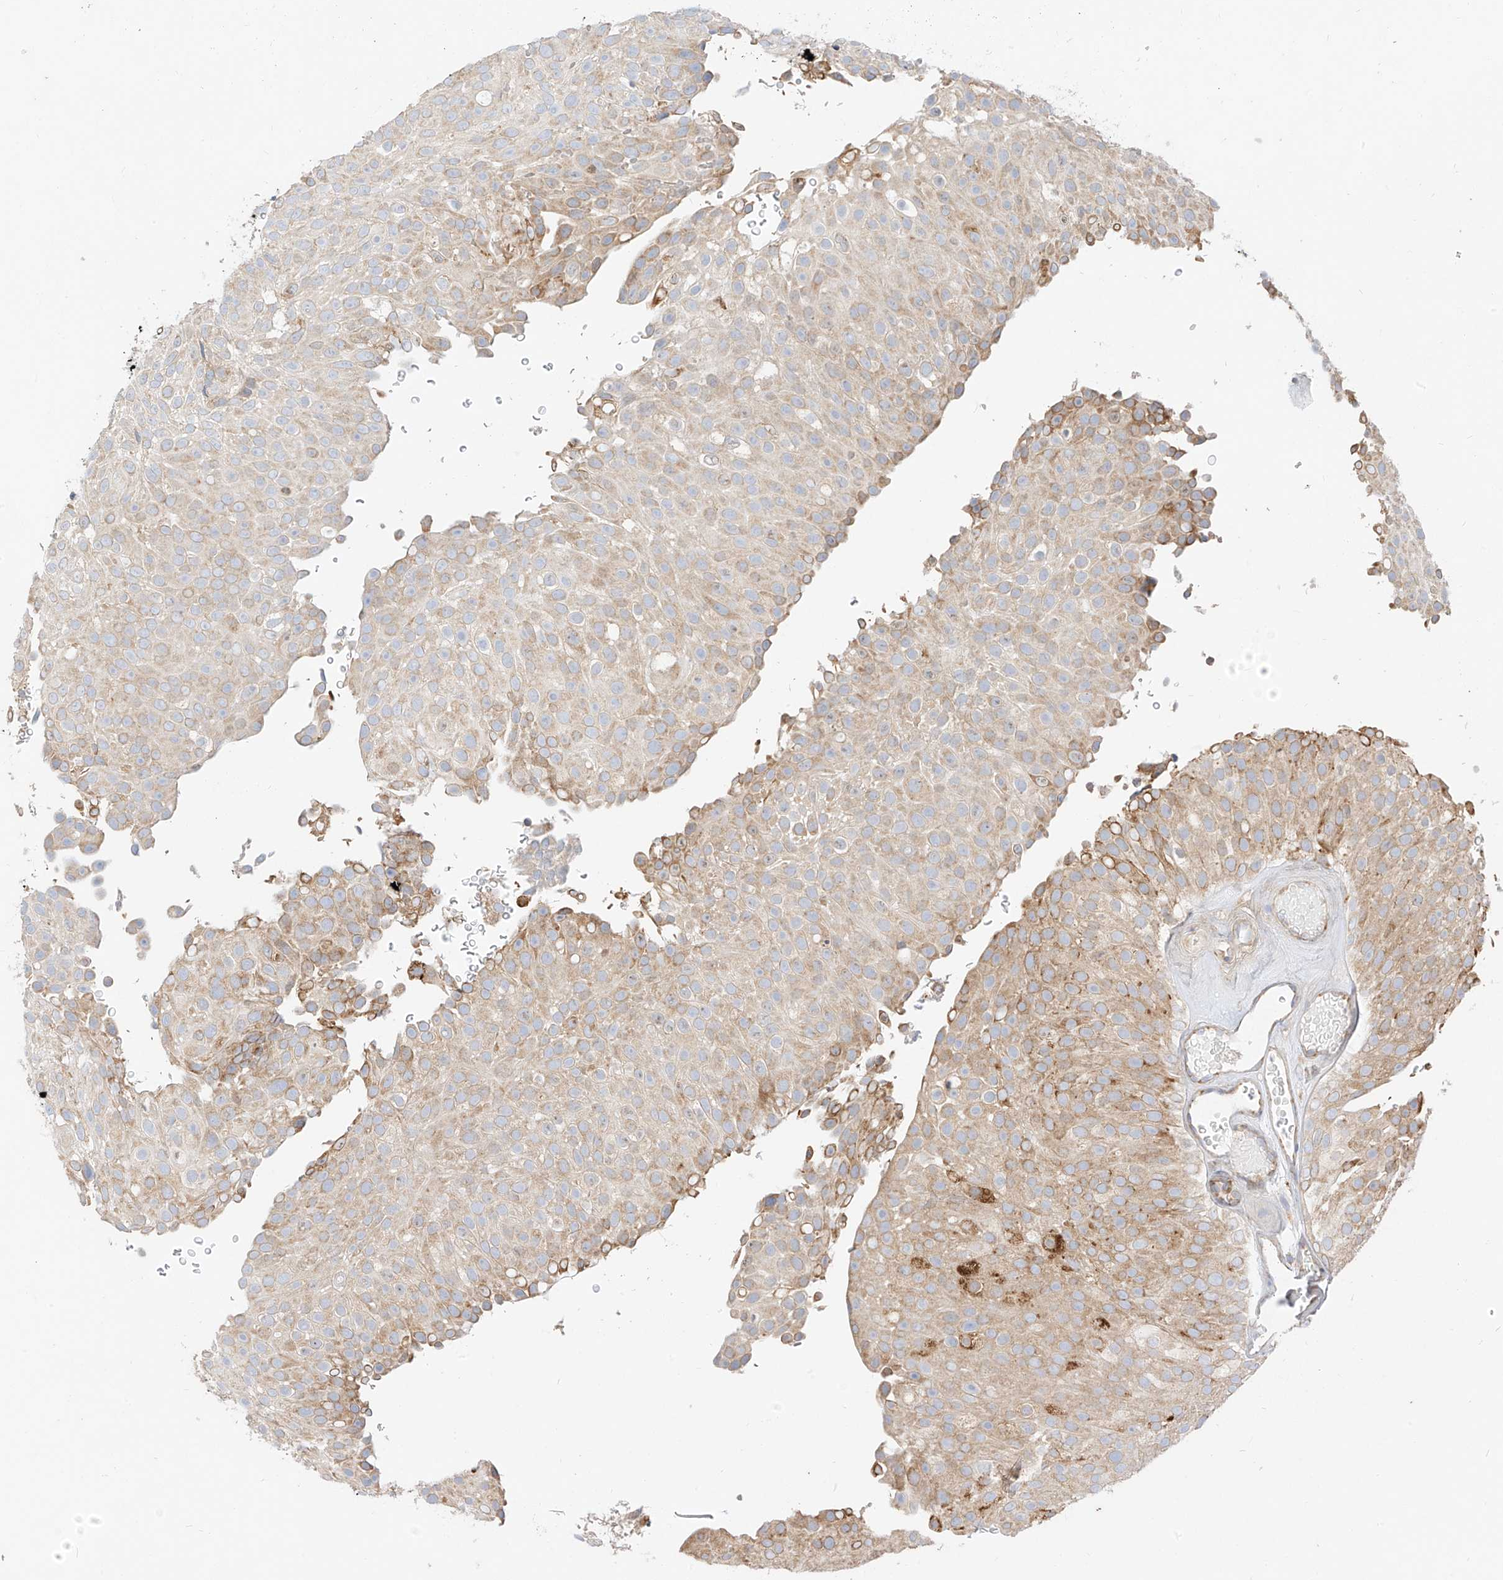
{"staining": {"intensity": "moderate", "quantity": "25%-75%", "location": "cytoplasmic/membranous"}, "tissue": "urothelial cancer", "cell_type": "Tumor cells", "image_type": "cancer", "snomed": [{"axis": "morphology", "description": "Urothelial carcinoma, Low grade"}, {"axis": "topography", "description": "Urinary bladder"}], "caption": "Low-grade urothelial carcinoma was stained to show a protein in brown. There is medium levels of moderate cytoplasmic/membranous expression in approximately 25%-75% of tumor cells. Nuclei are stained in blue.", "gene": "STT3A", "patient": {"sex": "male", "age": 78}}